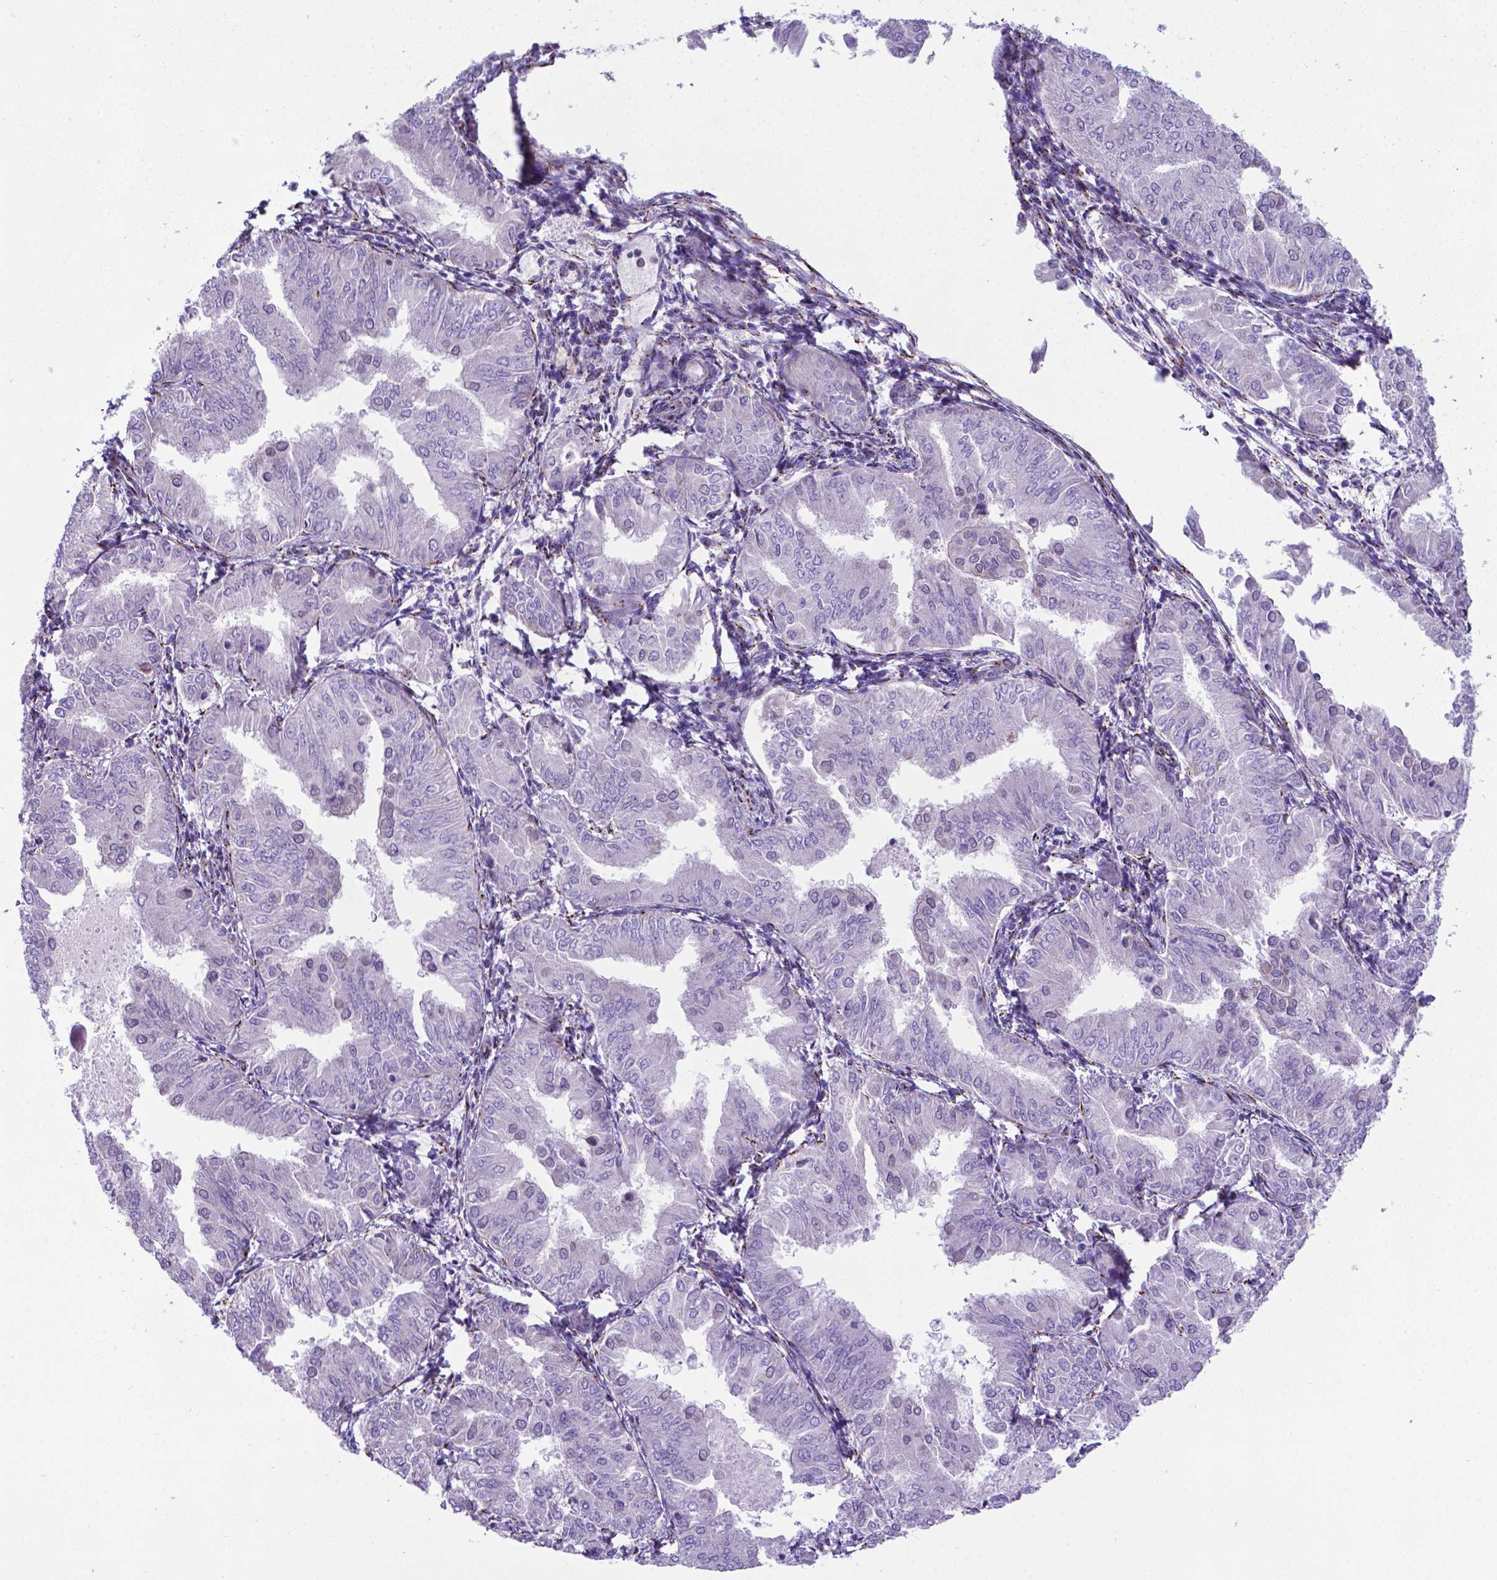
{"staining": {"intensity": "negative", "quantity": "none", "location": "none"}, "tissue": "endometrial cancer", "cell_type": "Tumor cells", "image_type": "cancer", "snomed": [{"axis": "morphology", "description": "Adenocarcinoma, NOS"}, {"axis": "topography", "description": "Endometrium"}], "caption": "DAB (3,3'-diaminobenzidine) immunohistochemical staining of adenocarcinoma (endometrial) shows no significant positivity in tumor cells.", "gene": "MRPL10", "patient": {"sex": "female", "age": 53}}